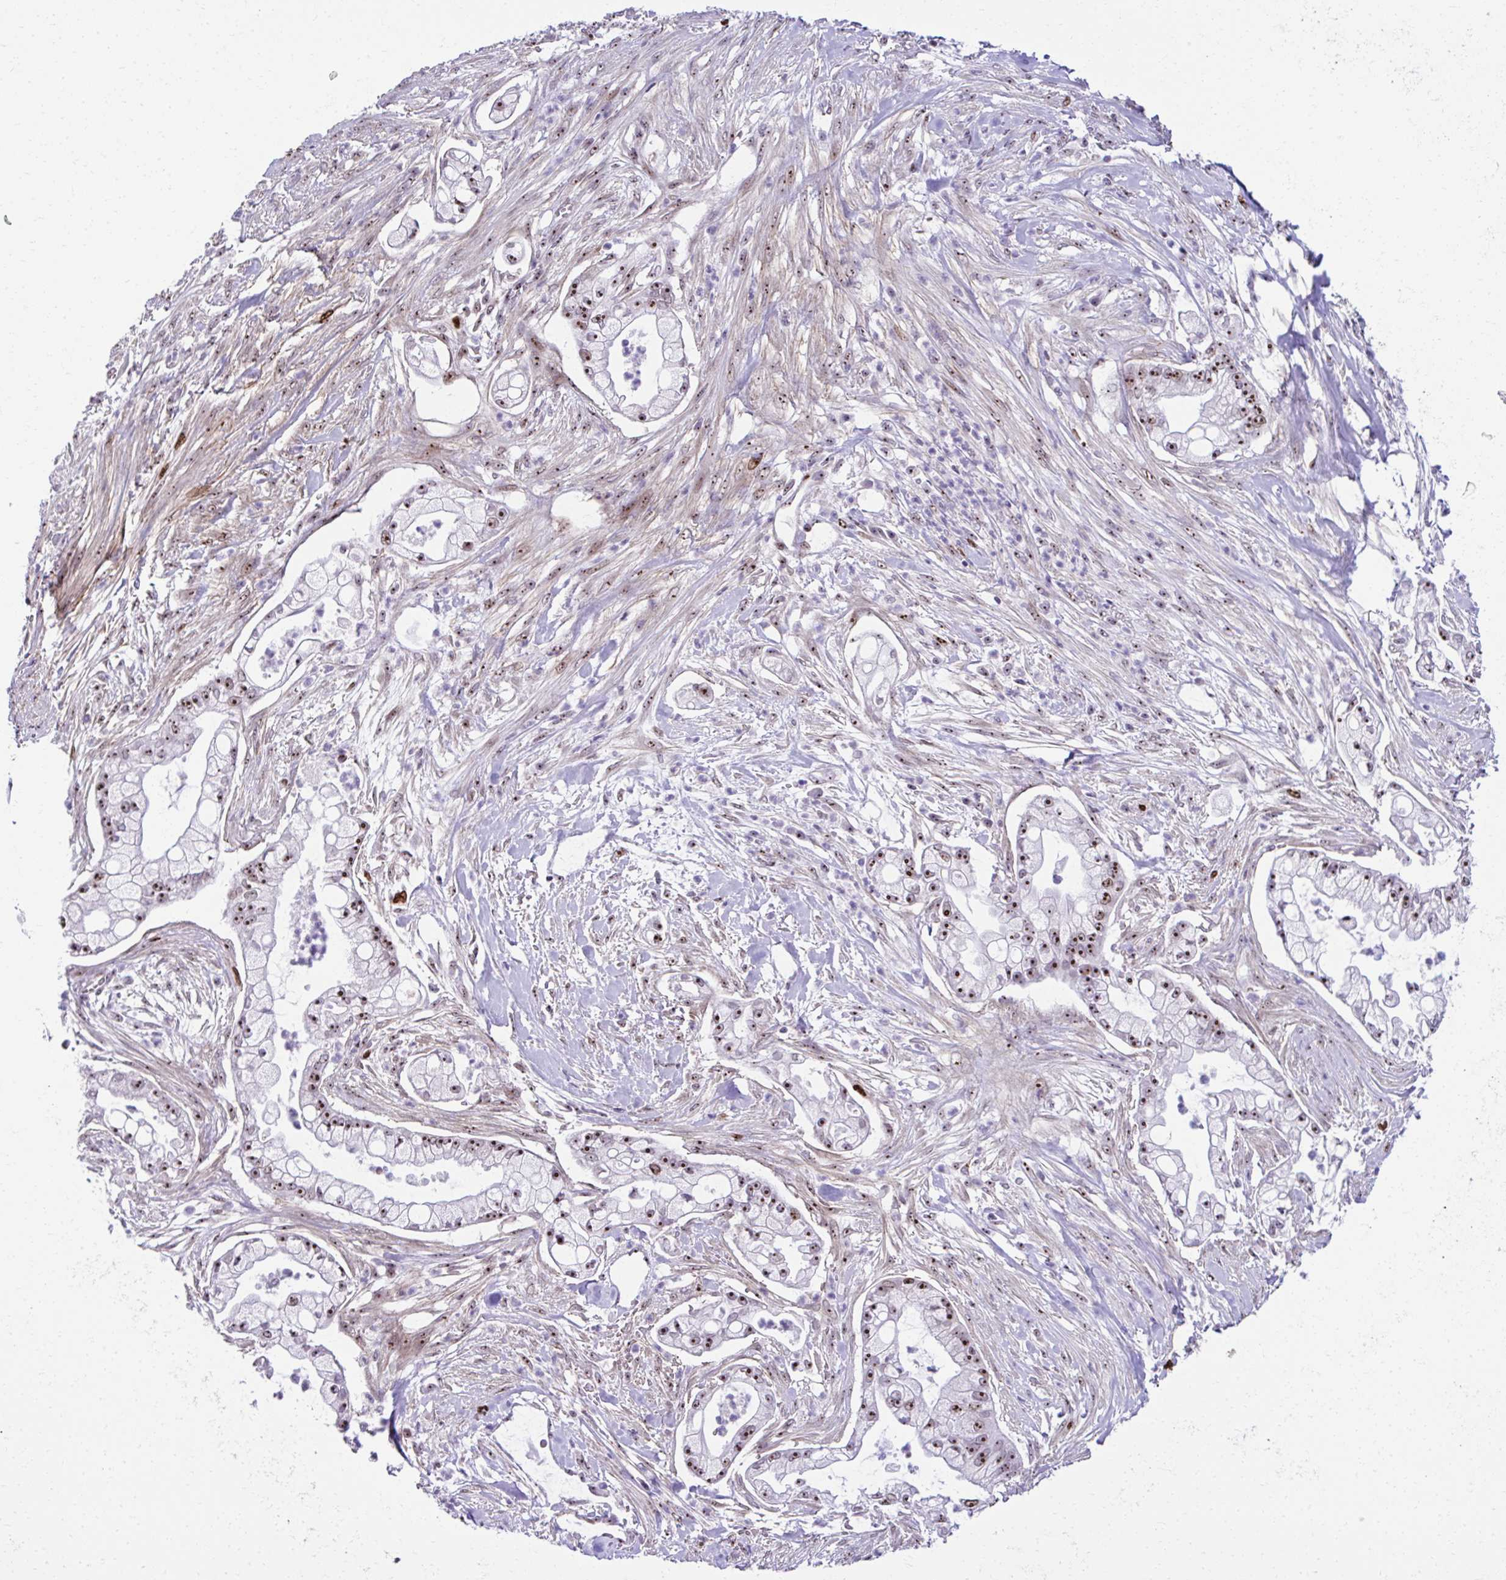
{"staining": {"intensity": "strong", "quantity": ">75%", "location": "cytoplasmic/membranous"}, "tissue": "pancreatic cancer", "cell_type": "Tumor cells", "image_type": "cancer", "snomed": [{"axis": "morphology", "description": "Adenocarcinoma, NOS"}, {"axis": "topography", "description": "Pancreas"}], "caption": "Pancreatic cancer (adenocarcinoma) tissue exhibits strong cytoplasmic/membranous positivity in about >75% of tumor cells, visualized by immunohistochemistry.", "gene": "CEP72", "patient": {"sex": "female", "age": 69}}